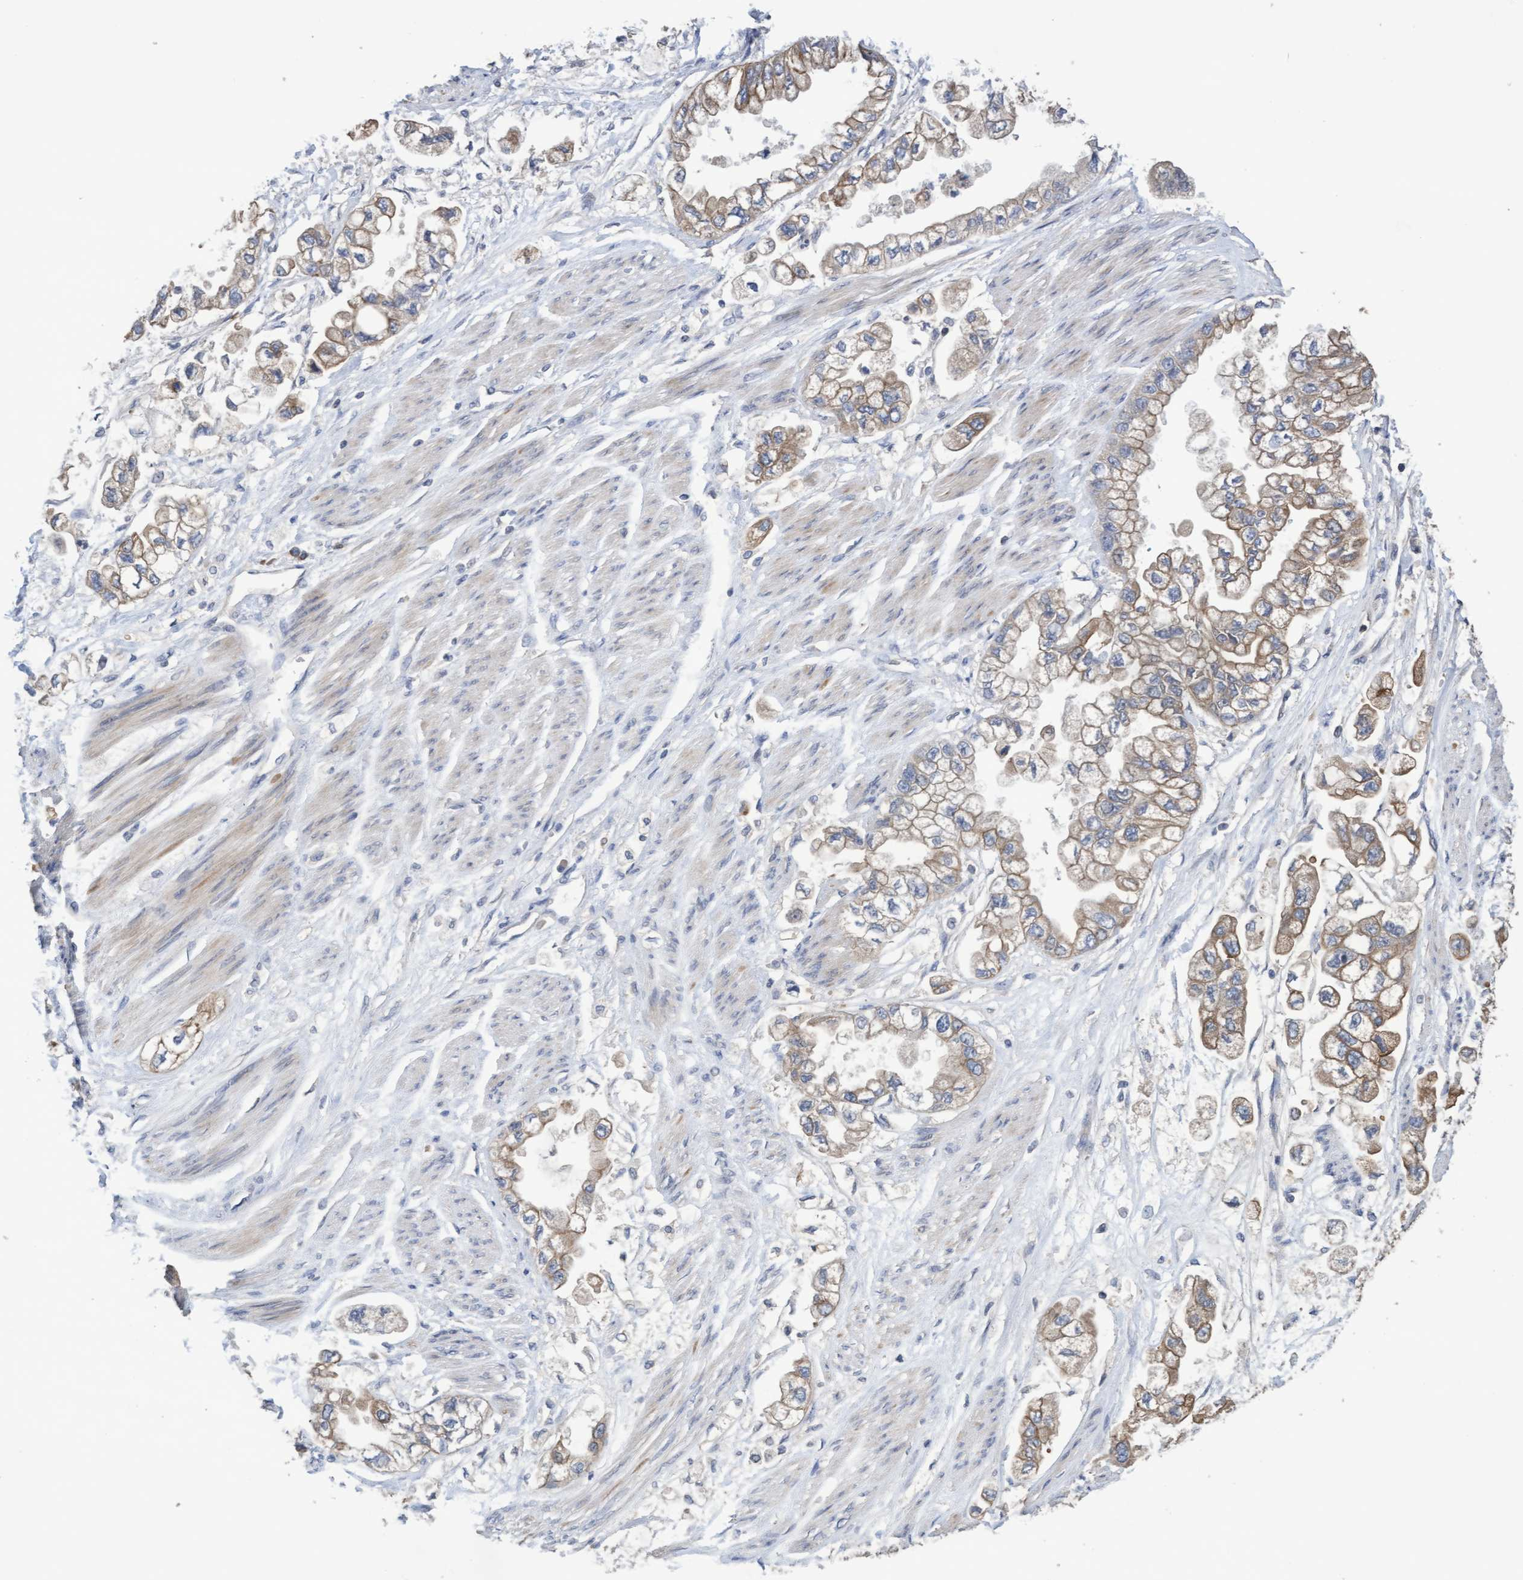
{"staining": {"intensity": "weak", "quantity": ">75%", "location": "cytoplasmic/membranous"}, "tissue": "stomach cancer", "cell_type": "Tumor cells", "image_type": "cancer", "snomed": [{"axis": "morphology", "description": "Normal tissue, NOS"}, {"axis": "morphology", "description": "Adenocarcinoma, NOS"}, {"axis": "topography", "description": "Stomach"}], "caption": "A brown stain shows weak cytoplasmic/membranous expression of a protein in stomach adenocarcinoma tumor cells.", "gene": "KRT24", "patient": {"sex": "male", "age": 62}}